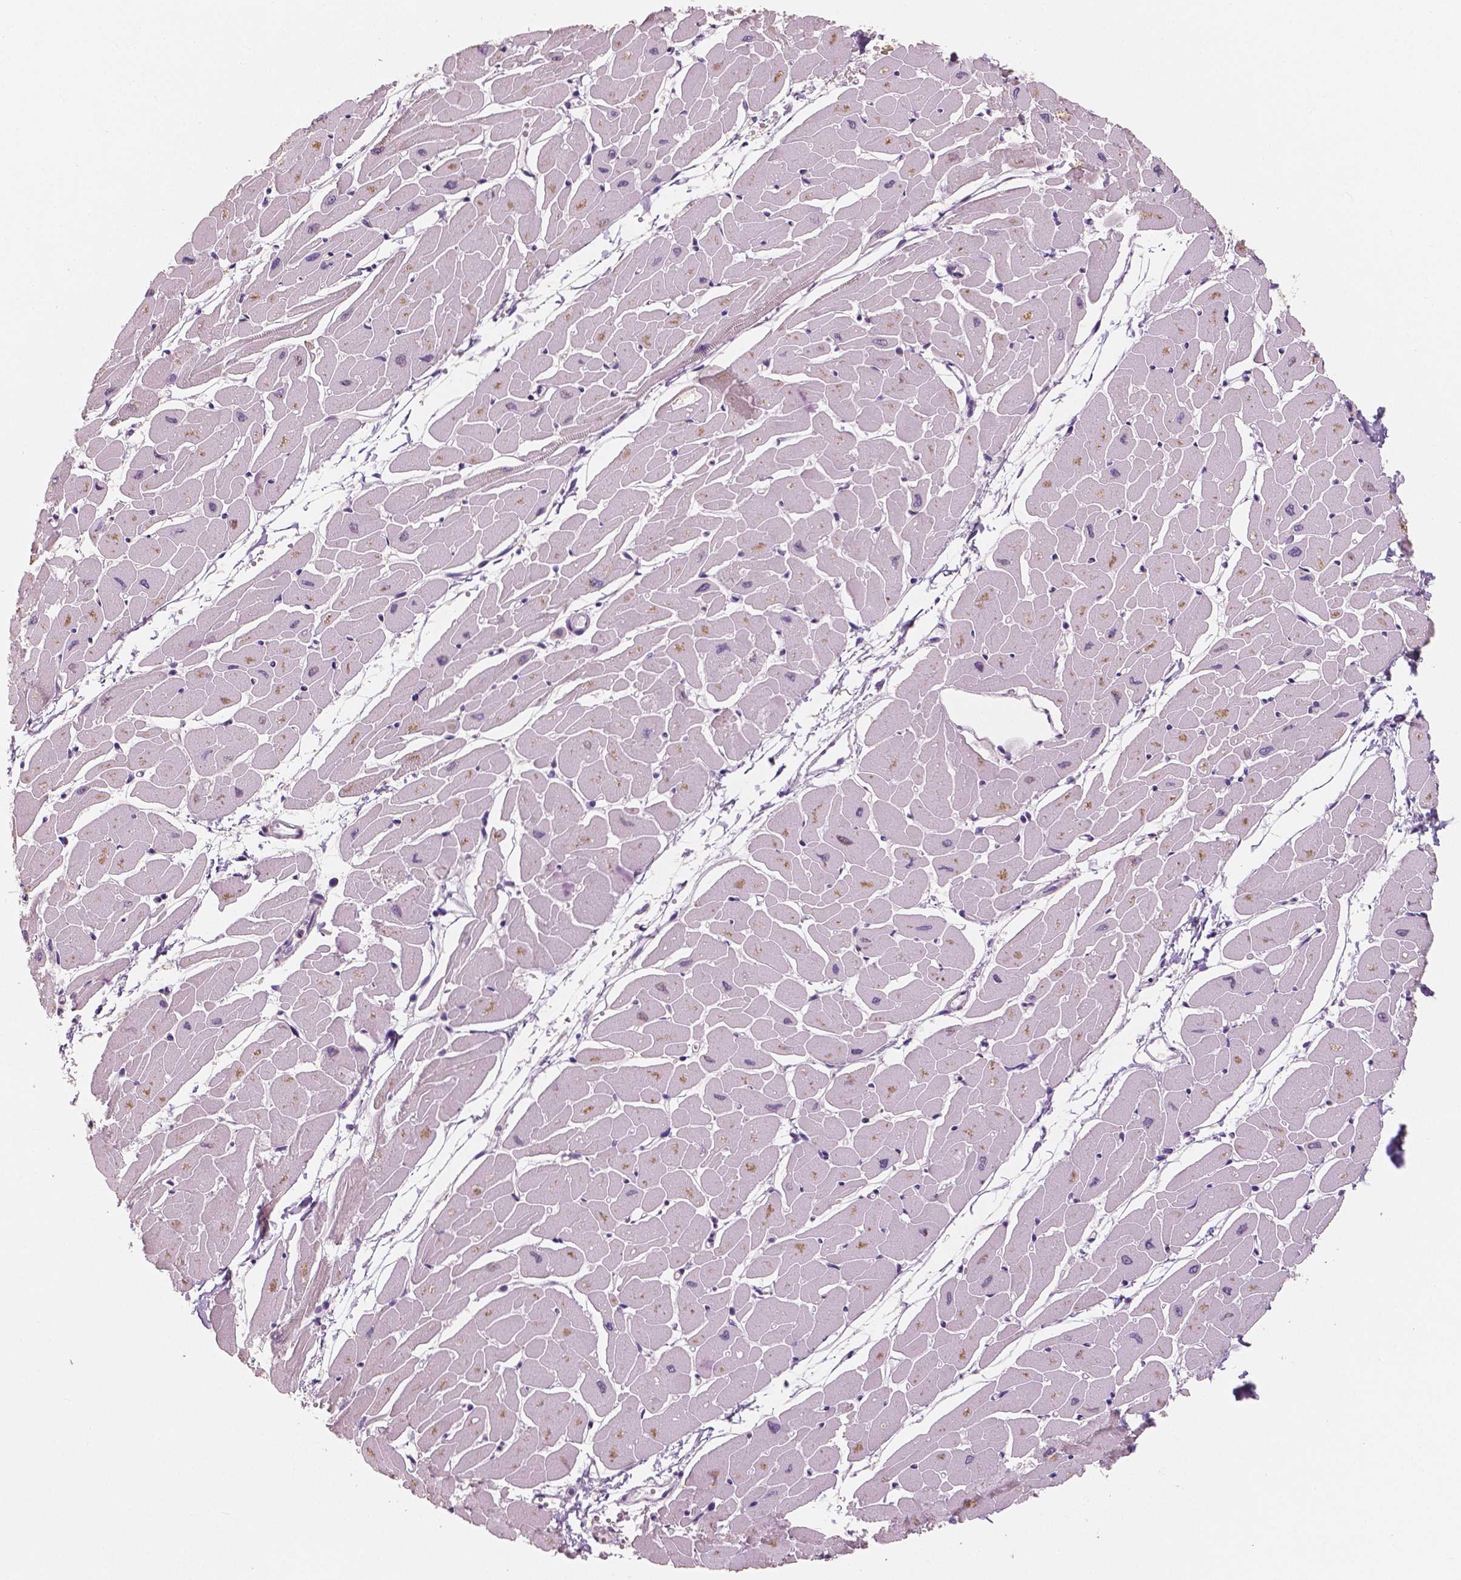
{"staining": {"intensity": "negative", "quantity": "none", "location": "none"}, "tissue": "heart muscle", "cell_type": "Cardiomyocytes", "image_type": "normal", "snomed": [{"axis": "morphology", "description": "Normal tissue, NOS"}, {"axis": "topography", "description": "Heart"}], "caption": "Cardiomyocytes show no significant positivity in benign heart muscle.", "gene": "NECAB1", "patient": {"sex": "male", "age": 57}}